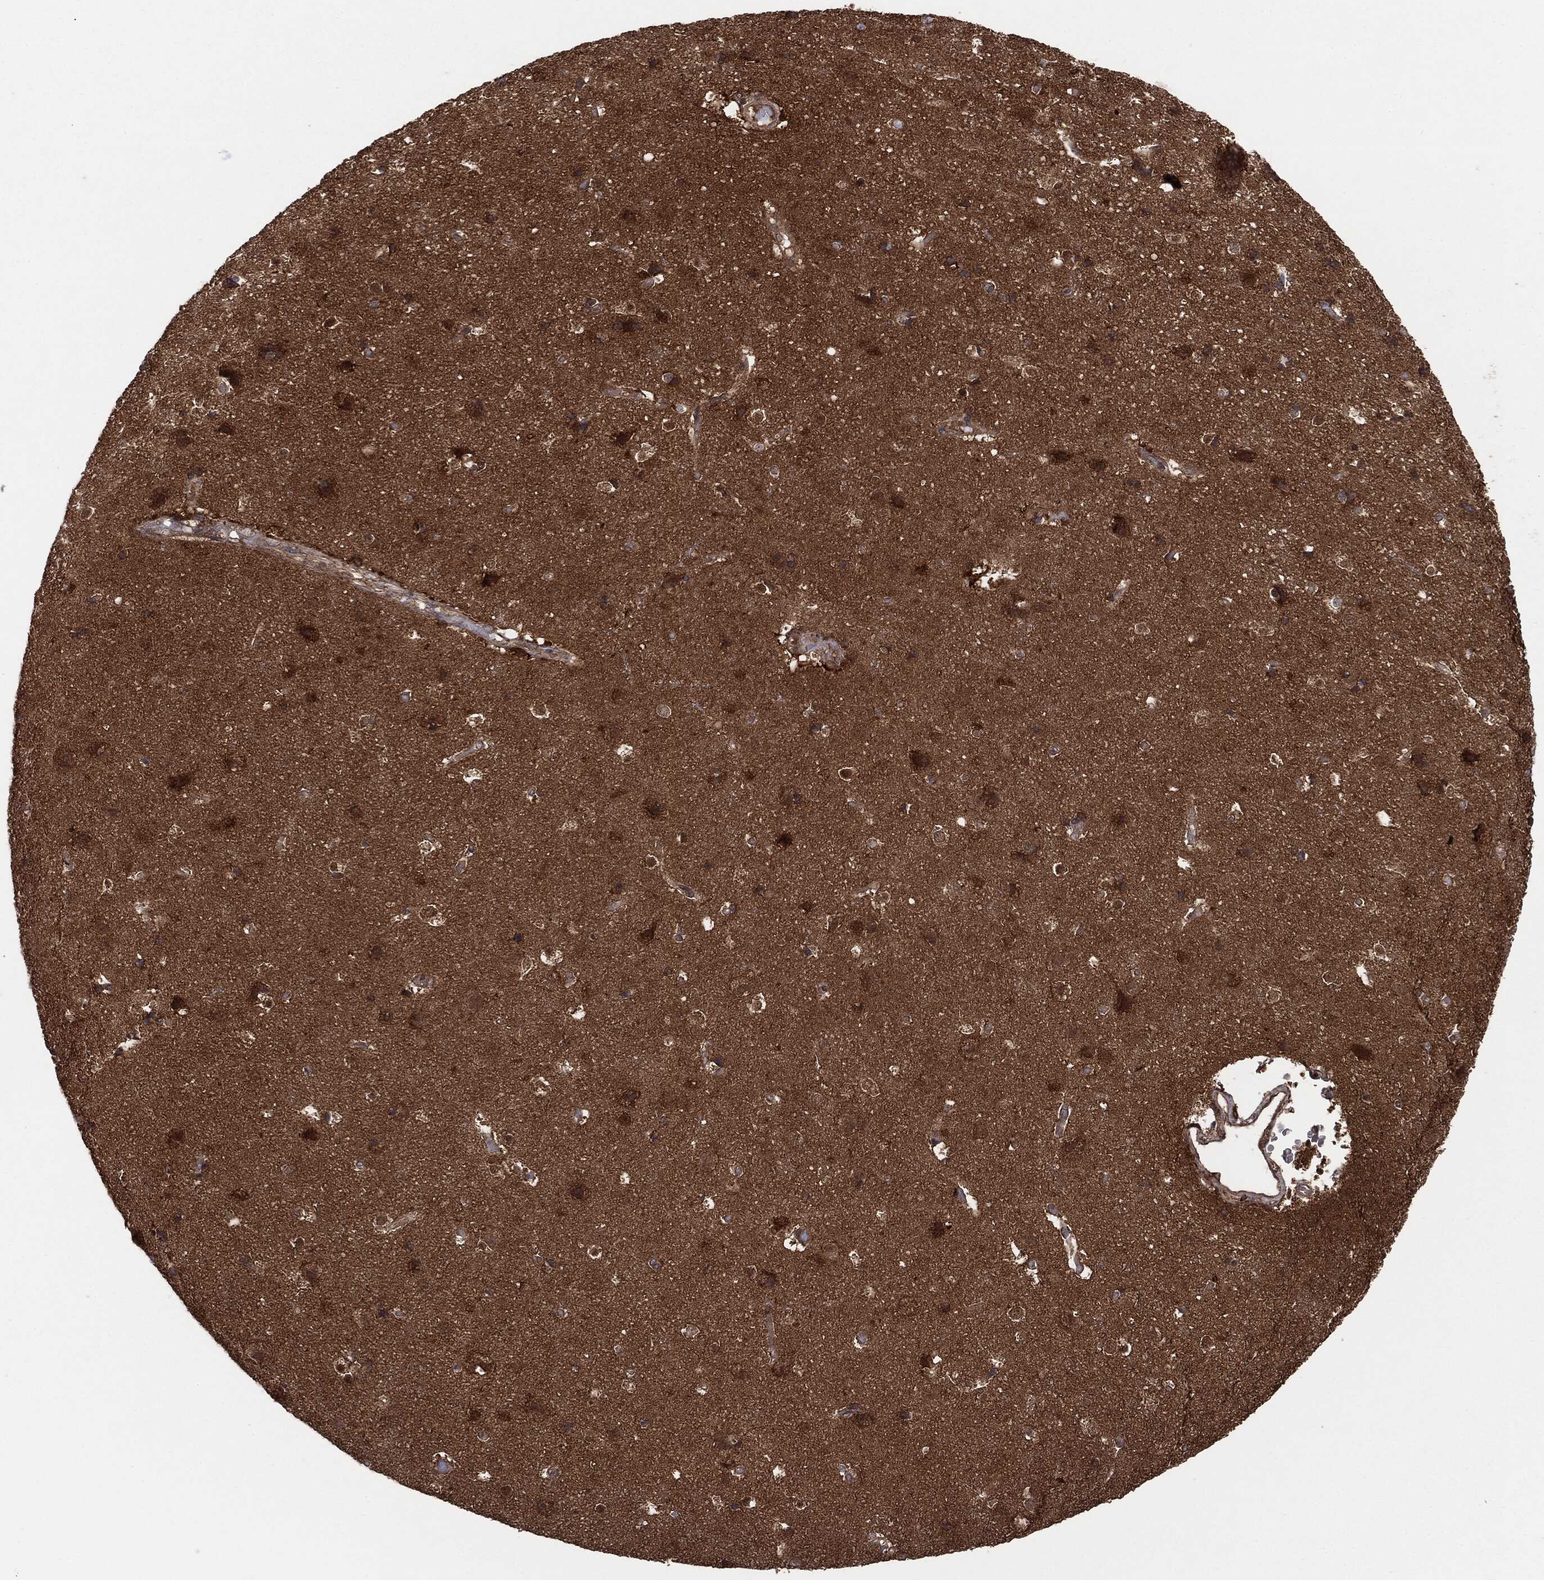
{"staining": {"intensity": "negative", "quantity": "none", "location": "none"}, "tissue": "cerebral cortex", "cell_type": "Endothelial cells", "image_type": "normal", "snomed": [{"axis": "morphology", "description": "Normal tissue, NOS"}, {"axis": "topography", "description": "Cerebral cortex"}], "caption": "DAB (3,3'-diaminobenzidine) immunohistochemical staining of unremarkable cerebral cortex demonstrates no significant staining in endothelial cells. The staining was performed using DAB to visualize the protein expression in brown, while the nuclei were stained in blue with hematoxylin (Magnification: 20x).", "gene": "NME1", "patient": {"sex": "female", "age": 52}}